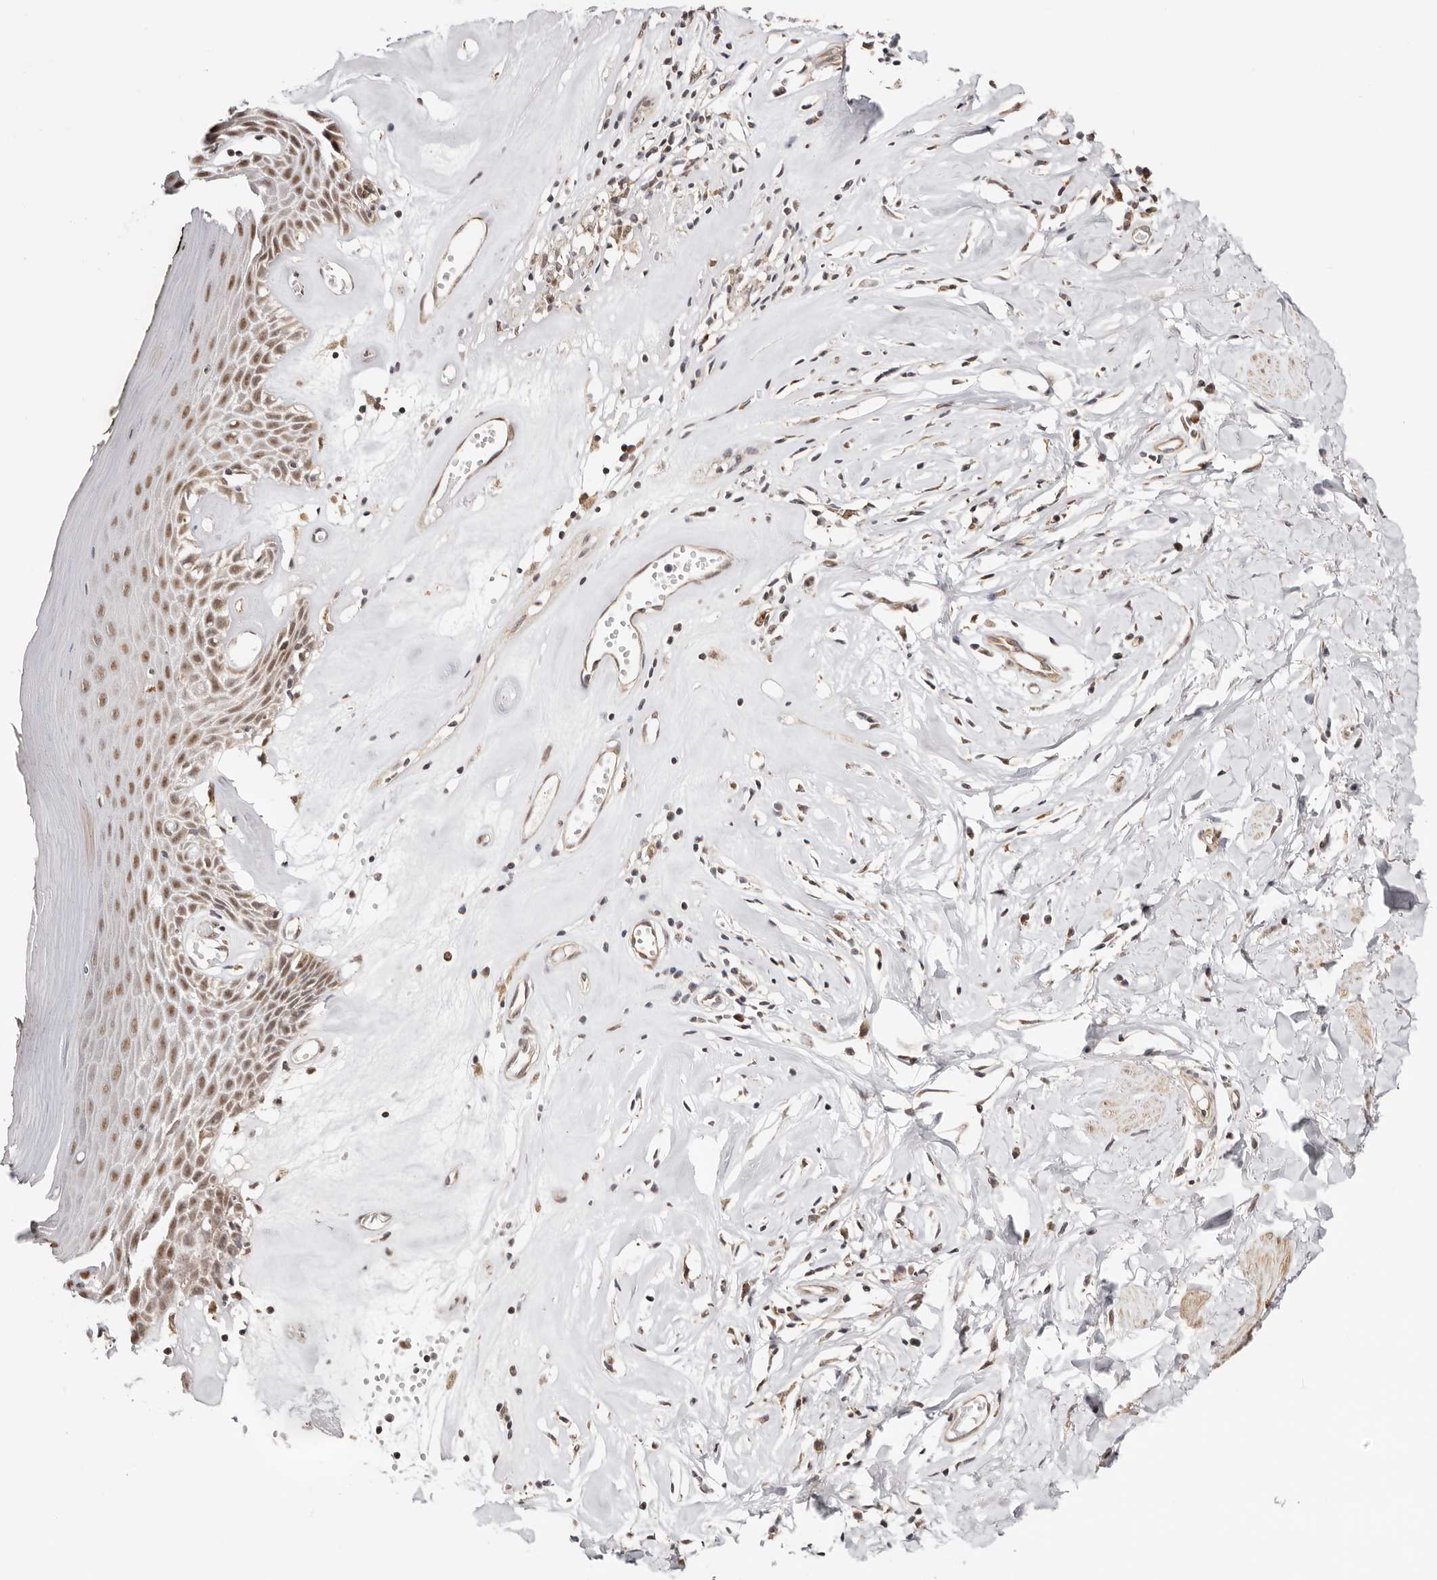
{"staining": {"intensity": "moderate", "quantity": ">75%", "location": "nuclear"}, "tissue": "skin", "cell_type": "Epidermal cells", "image_type": "normal", "snomed": [{"axis": "morphology", "description": "Normal tissue, NOS"}, {"axis": "morphology", "description": "Inflammation, NOS"}, {"axis": "topography", "description": "Vulva"}], "caption": "Immunohistochemical staining of benign skin reveals medium levels of moderate nuclear expression in approximately >75% of epidermal cells.", "gene": "CTNNBL1", "patient": {"sex": "female", "age": 84}}